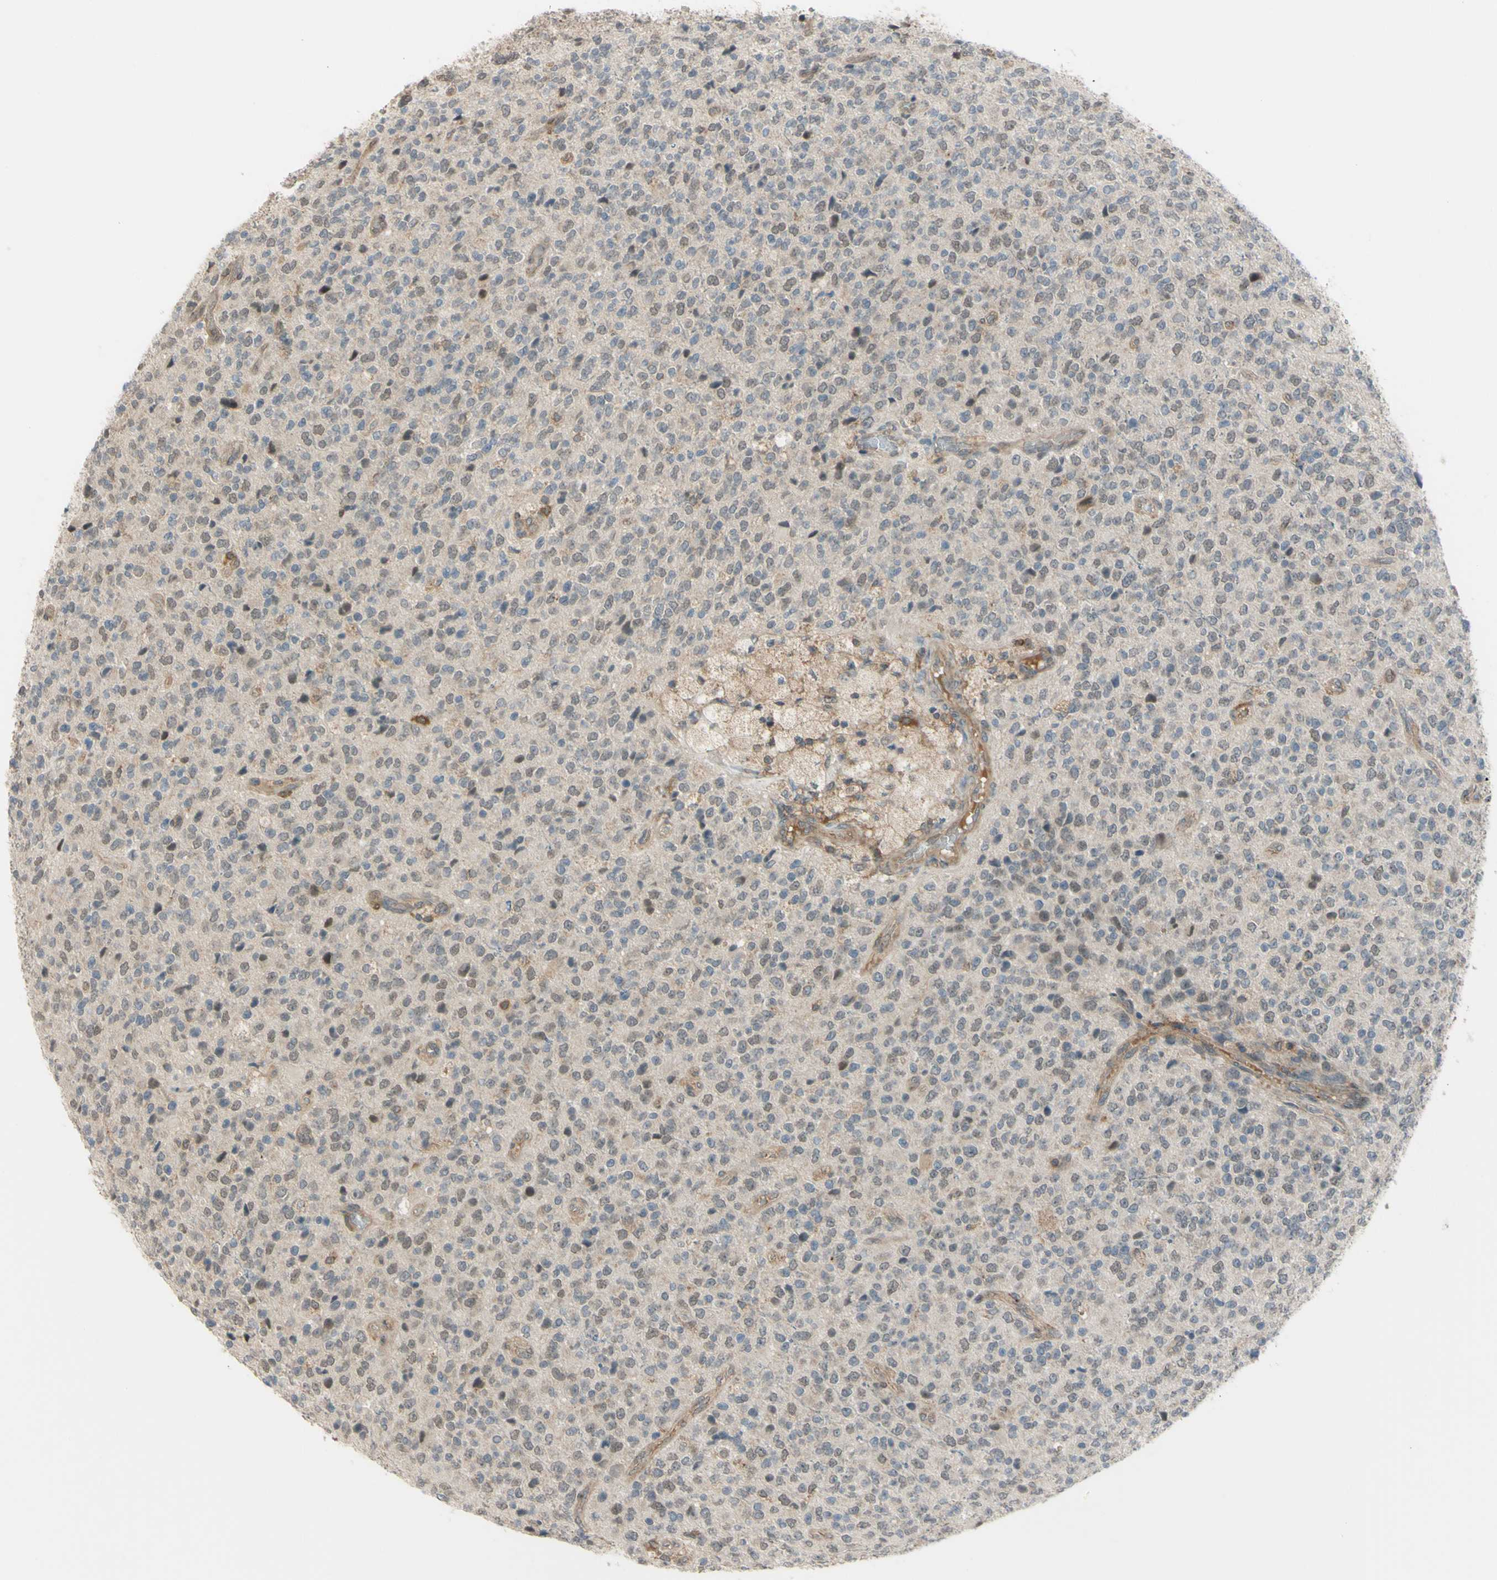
{"staining": {"intensity": "weak", "quantity": "25%-75%", "location": "cytoplasmic/membranous"}, "tissue": "glioma", "cell_type": "Tumor cells", "image_type": "cancer", "snomed": [{"axis": "morphology", "description": "Glioma, malignant, High grade"}, {"axis": "topography", "description": "pancreas cauda"}], "caption": "Human malignant glioma (high-grade) stained with a brown dye displays weak cytoplasmic/membranous positive positivity in about 25%-75% of tumor cells.", "gene": "FLII", "patient": {"sex": "male", "age": 60}}